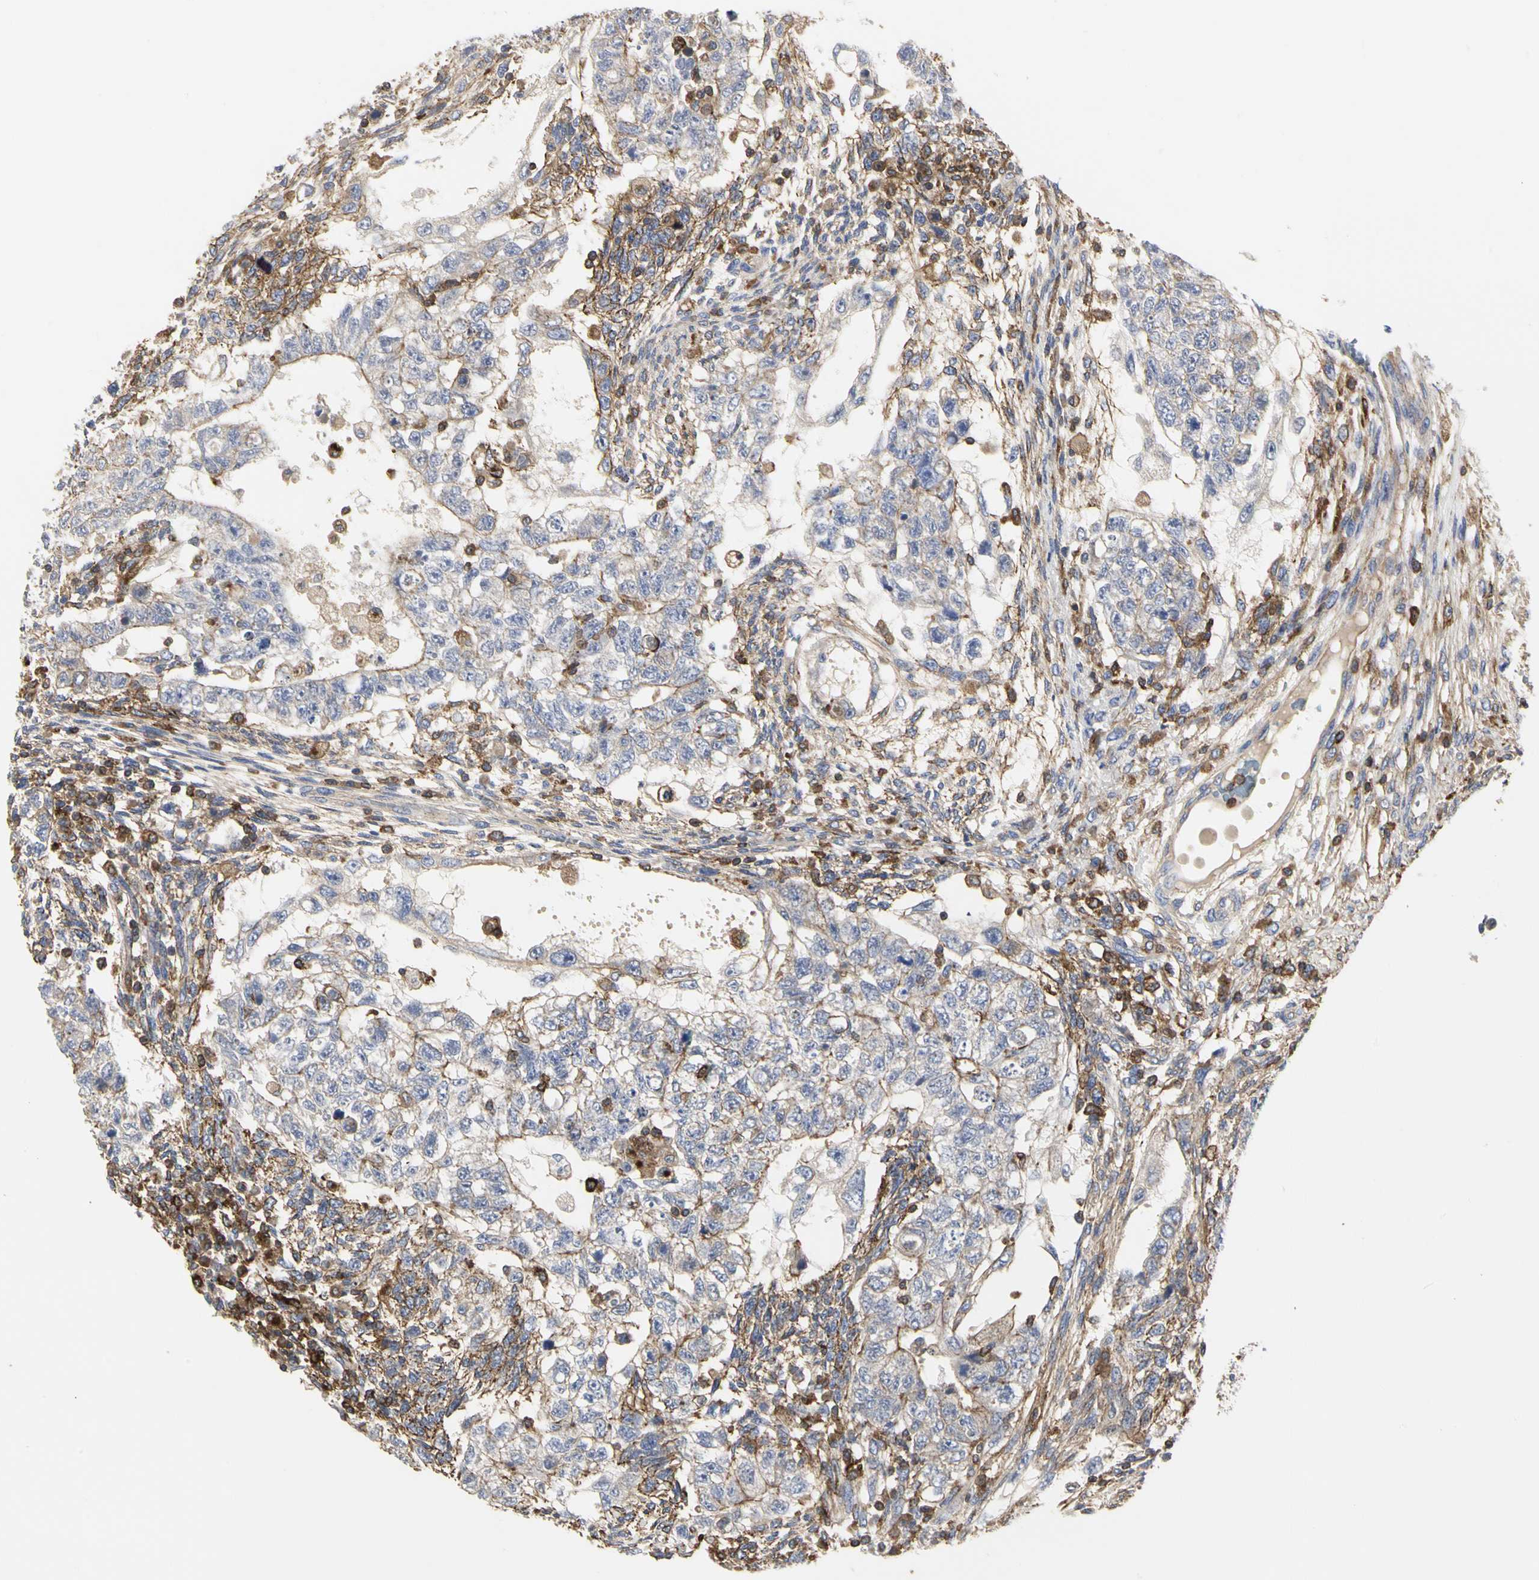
{"staining": {"intensity": "weak", "quantity": "25%-75%", "location": "cytoplasmic/membranous"}, "tissue": "testis cancer", "cell_type": "Tumor cells", "image_type": "cancer", "snomed": [{"axis": "morphology", "description": "Normal tissue, NOS"}, {"axis": "morphology", "description": "Carcinoma, Embryonal, NOS"}, {"axis": "topography", "description": "Testis"}], "caption": "IHC micrograph of neoplastic tissue: human testis cancer (embryonal carcinoma) stained using immunohistochemistry shows low levels of weak protein expression localized specifically in the cytoplasmic/membranous of tumor cells, appearing as a cytoplasmic/membranous brown color.", "gene": "NAPG", "patient": {"sex": "male", "age": 36}}